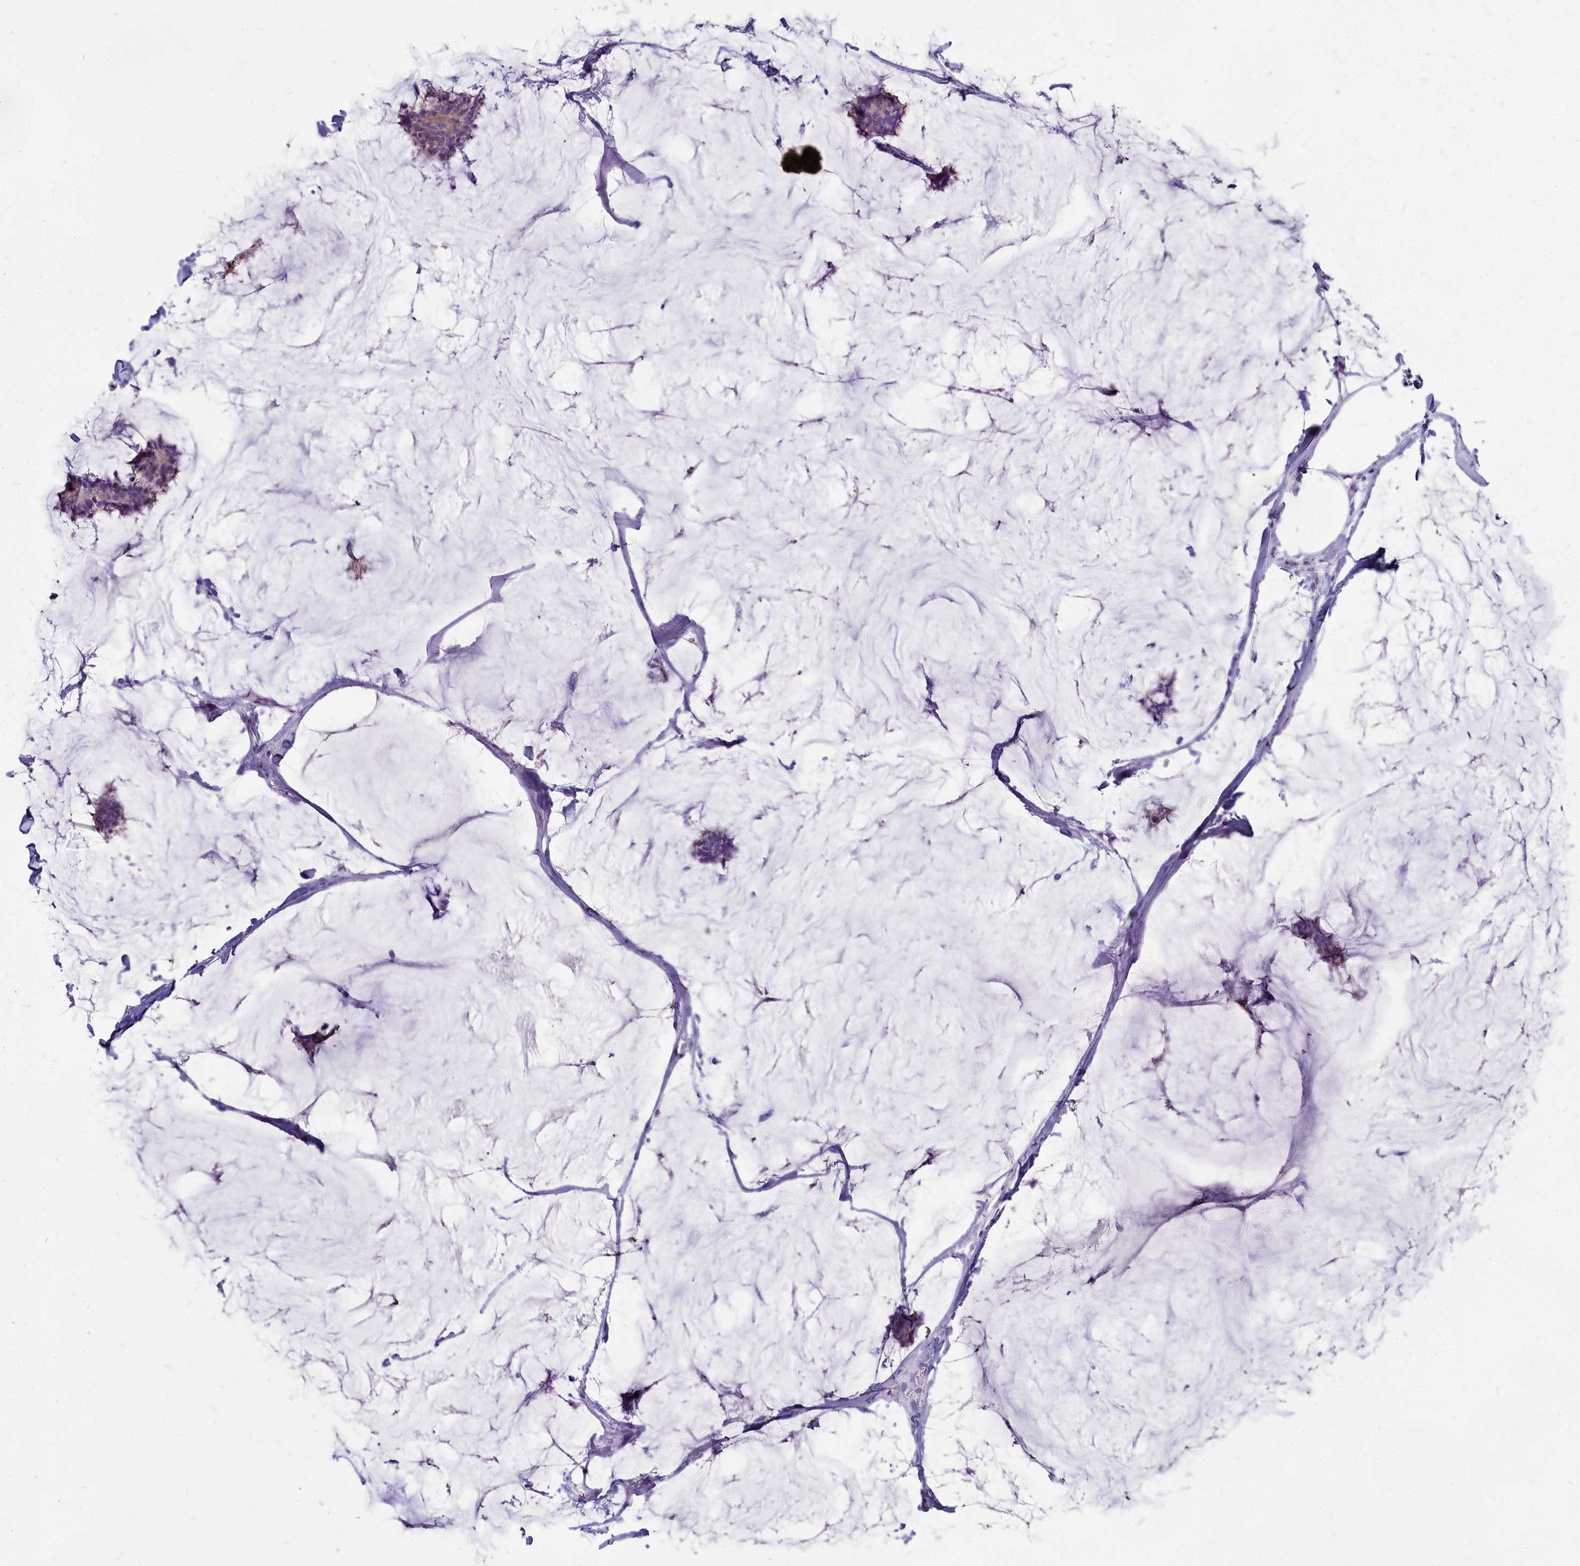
{"staining": {"intensity": "weak", "quantity": ">75%", "location": "cytoplasmic/membranous"}, "tissue": "breast cancer", "cell_type": "Tumor cells", "image_type": "cancer", "snomed": [{"axis": "morphology", "description": "Duct carcinoma"}, {"axis": "topography", "description": "Breast"}], "caption": "This image demonstrates immunohistochemistry staining of breast invasive ductal carcinoma, with low weak cytoplasmic/membranous positivity in approximately >75% of tumor cells.", "gene": "TTC5", "patient": {"sex": "female", "age": 93}}